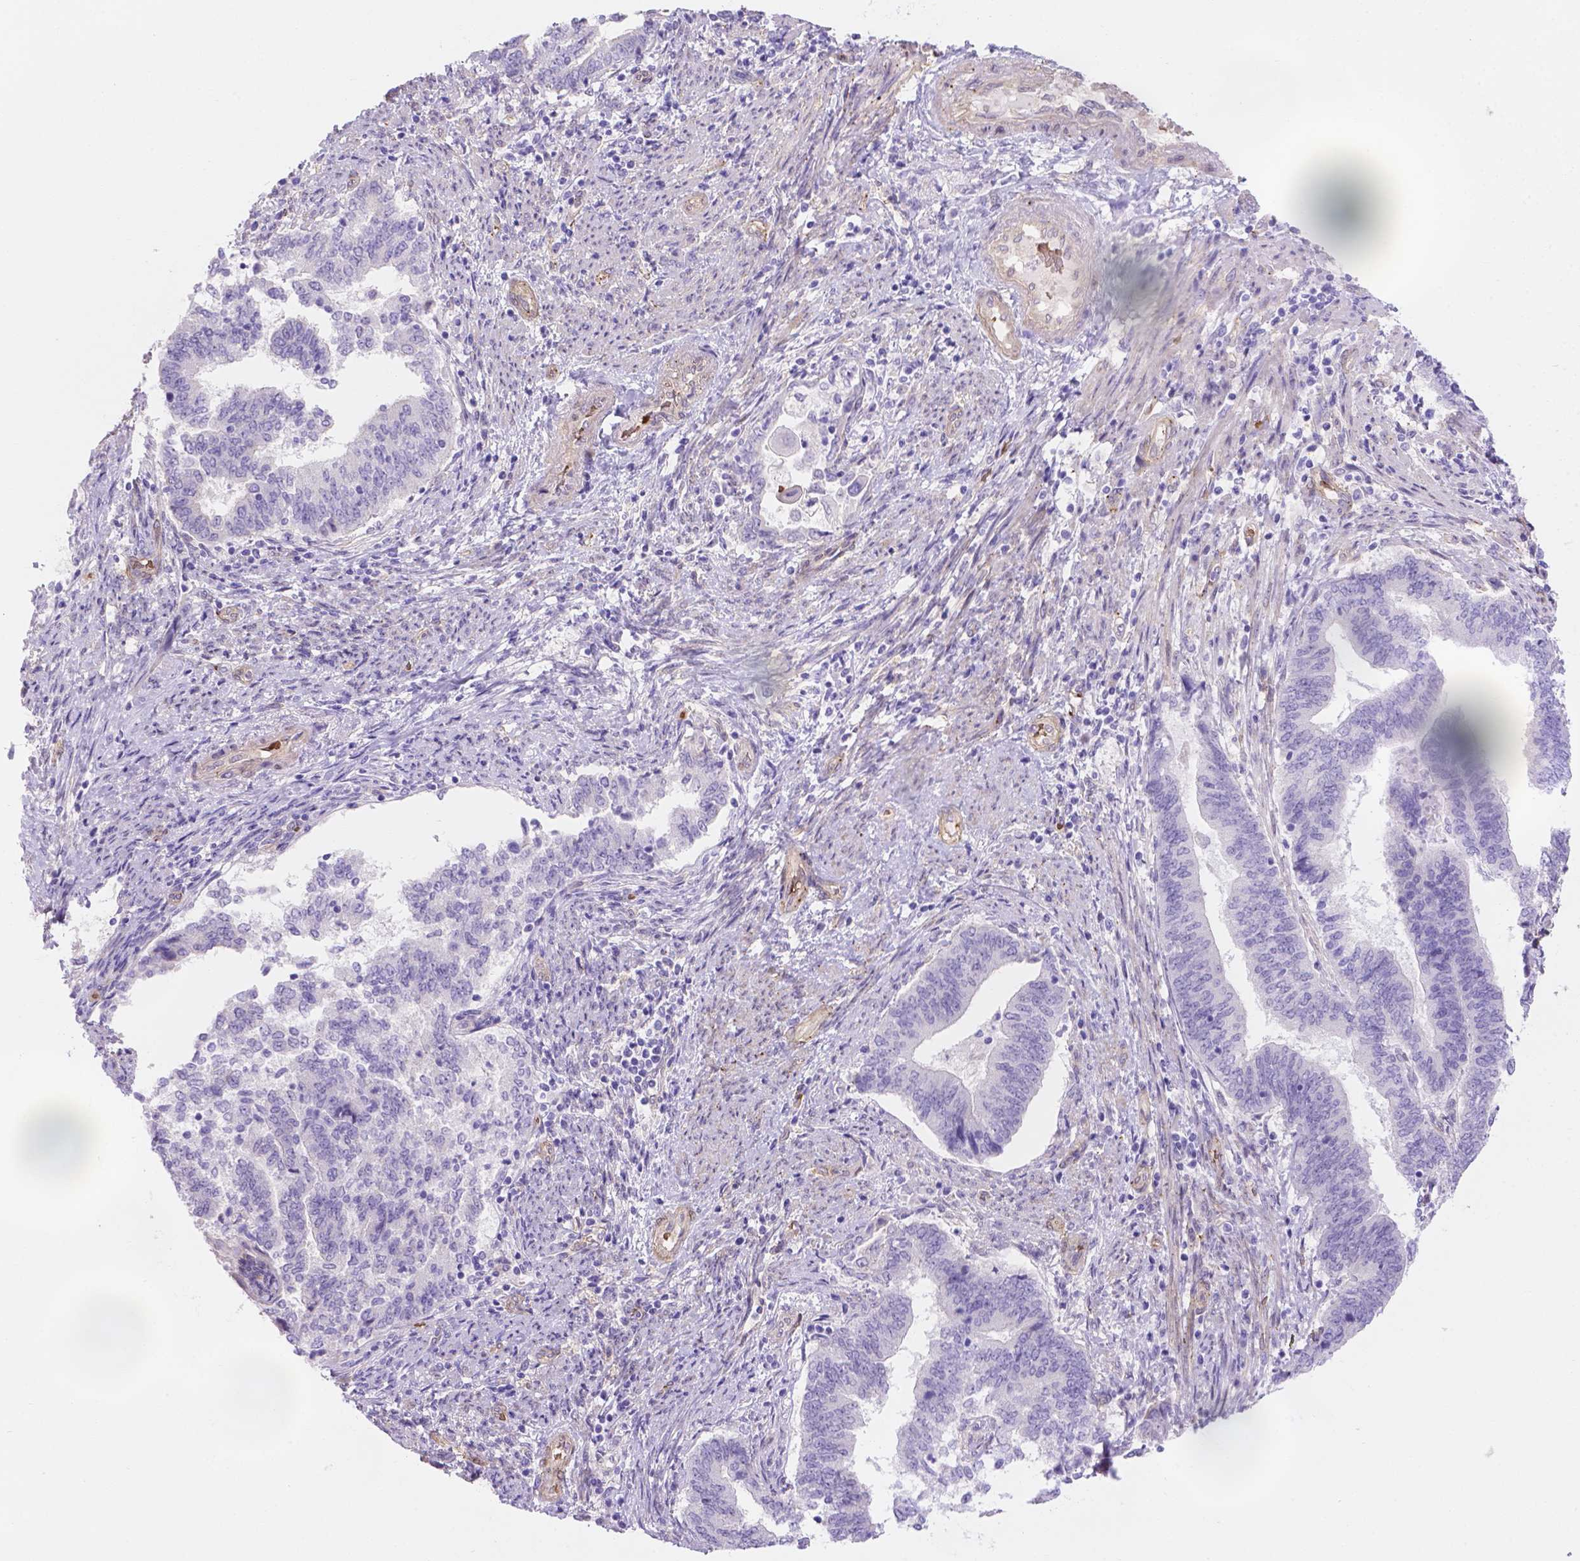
{"staining": {"intensity": "negative", "quantity": "none", "location": "none"}, "tissue": "endometrial cancer", "cell_type": "Tumor cells", "image_type": "cancer", "snomed": [{"axis": "morphology", "description": "Adenocarcinoma, NOS"}, {"axis": "topography", "description": "Endometrium"}], "caption": "Human endometrial adenocarcinoma stained for a protein using immunohistochemistry shows no expression in tumor cells.", "gene": "SLC40A1", "patient": {"sex": "female", "age": 65}}